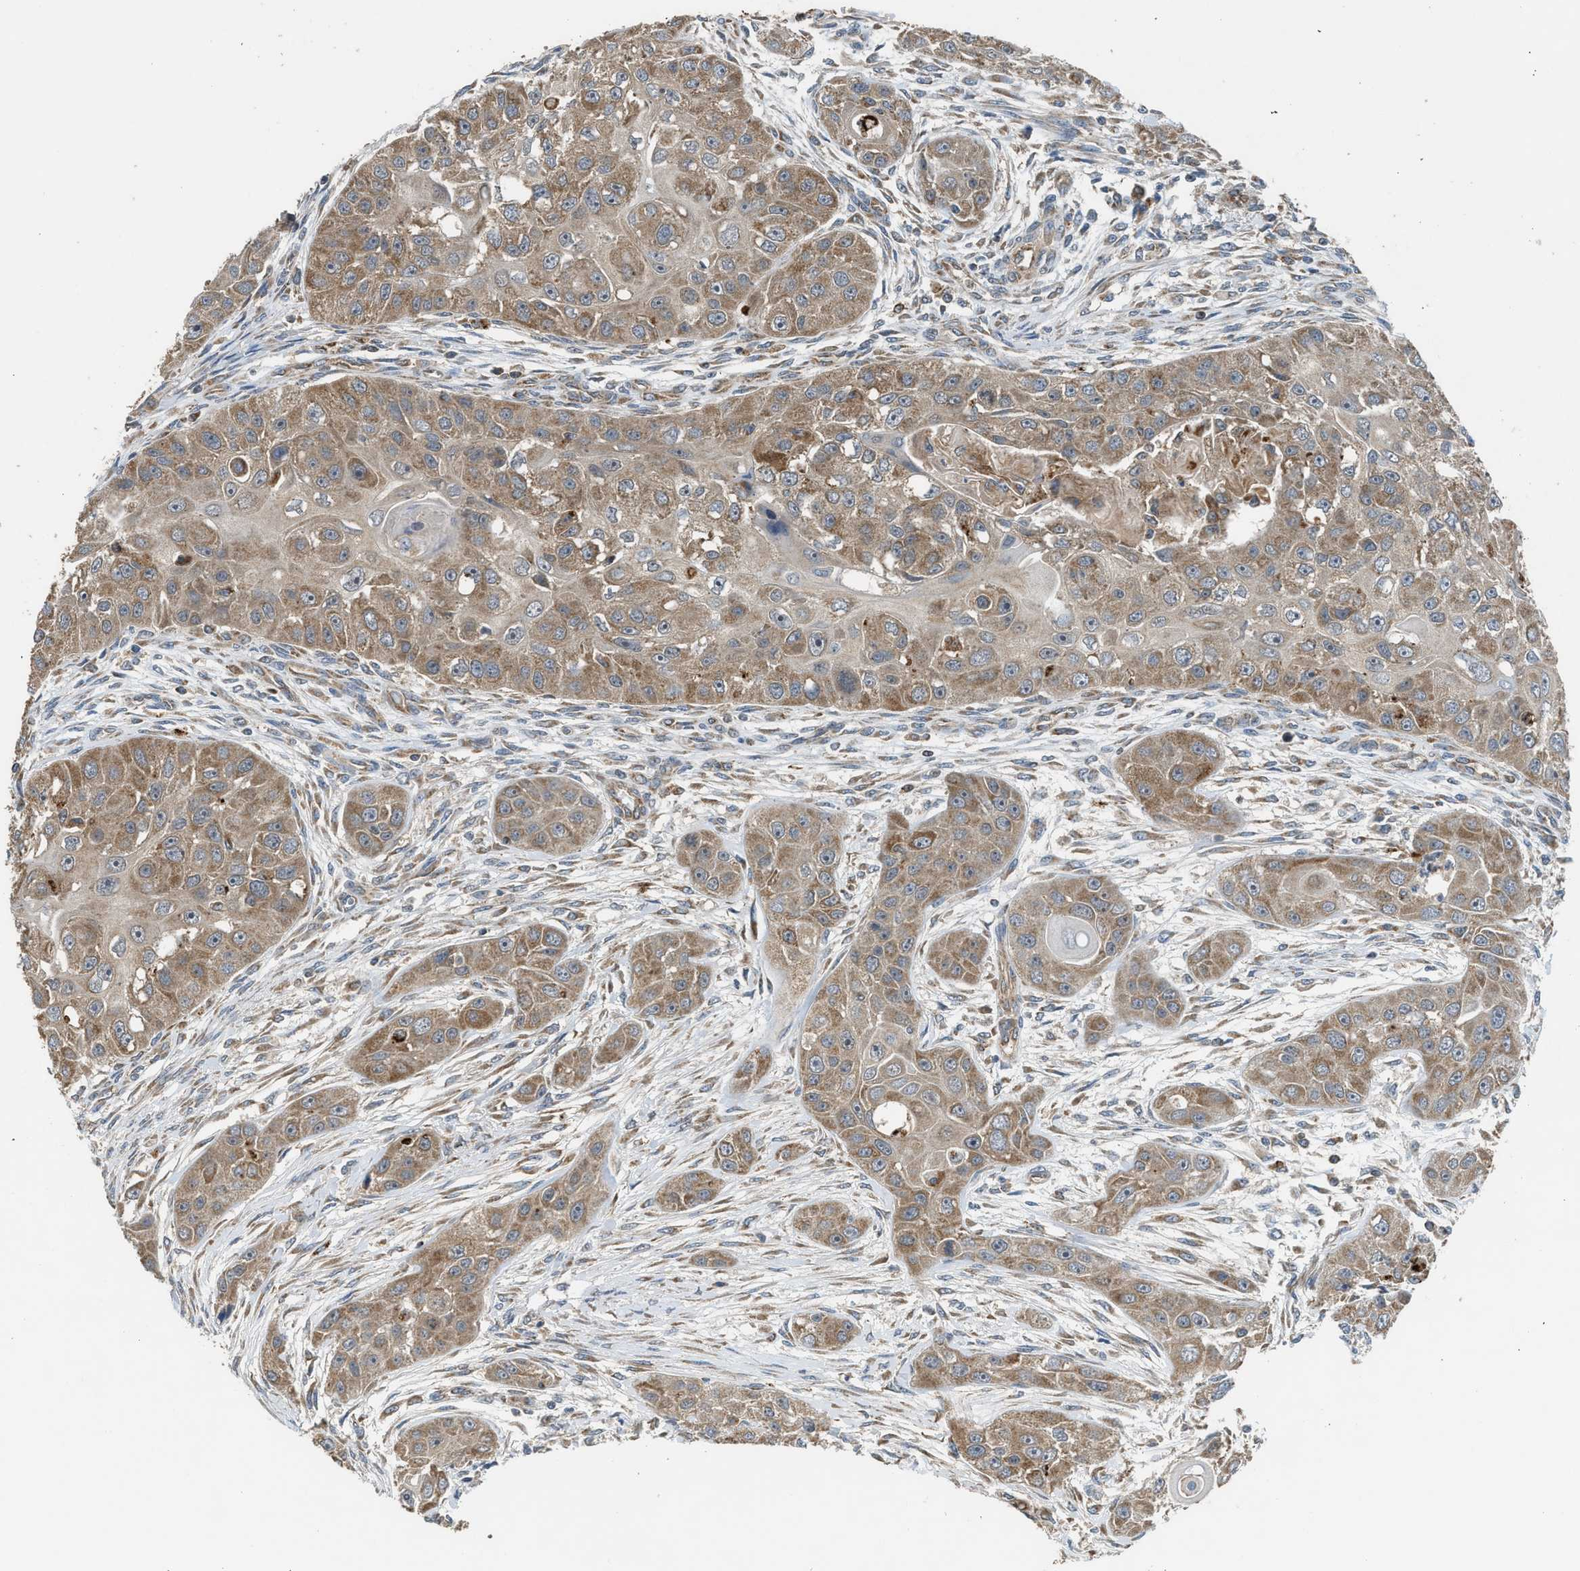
{"staining": {"intensity": "moderate", "quantity": ">75%", "location": "cytoplasmic/membranous"}, "tissue": "head and neck cancer", "cell_type": "Tumor cells", "image_type": "cancer", "snomed": [{"axis": "morphology", "description": "Normal tissue, NOS"}, {"axis": "morphology", "description": "Squamous cell carcinoma, NOS"}, {"axis": "topography", "description": "Skeletal muscle"}, {"axis": "topography", "description": "Head-Neck"}], "caption": "A photomicrograph of head and neck cancer (squamous cell carcinoma) stained for a protein shows moderate cytoplasmic/membranous brown staining in tumor cells.", "gene": "STARD3", "patient": {"sex": "male", "age": 51}}